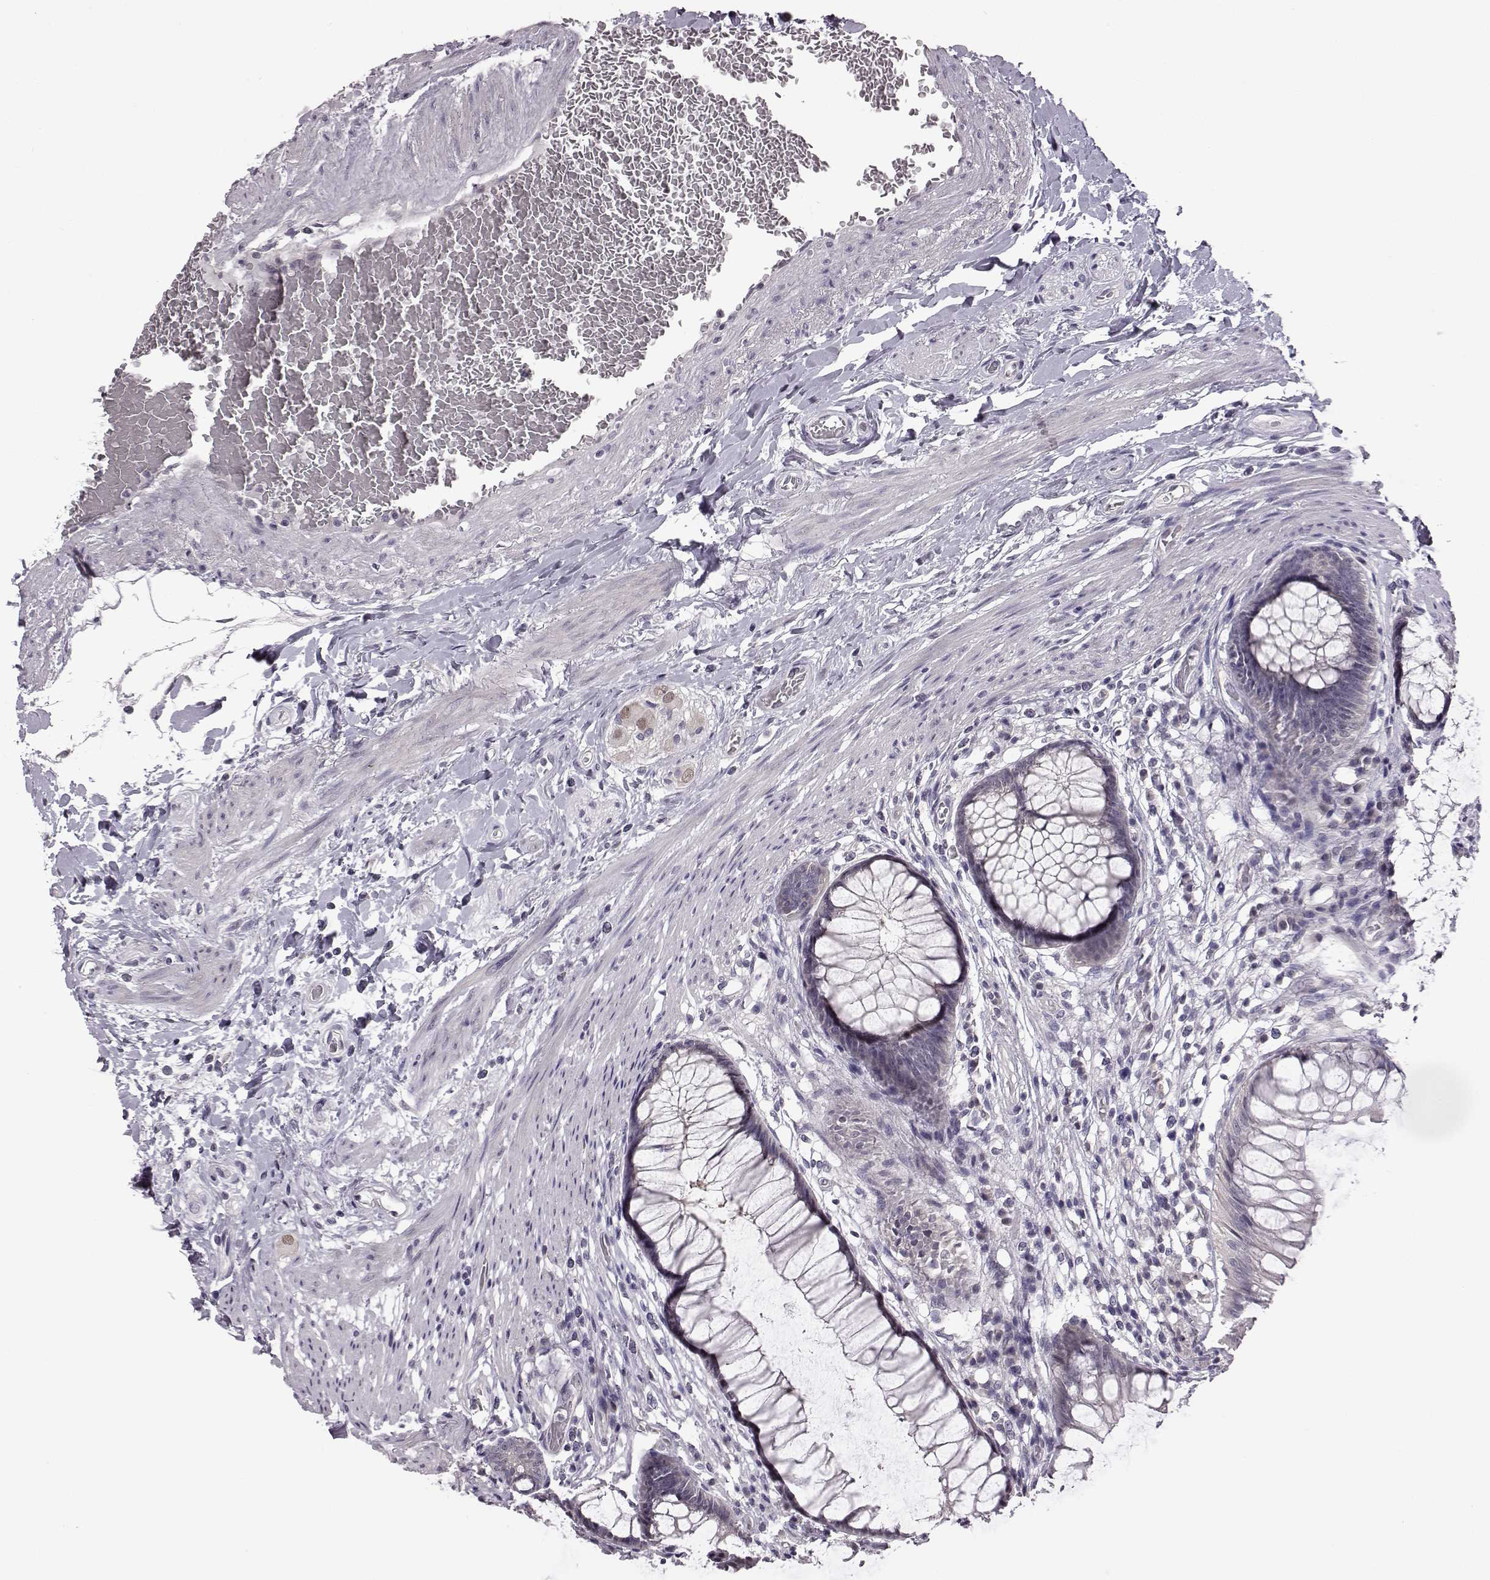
{"staining": {"intensity": "weak", "quantity": "<25%", "location": "cytoplasmic/membranous"}, "tissue": "rectum", "cell_type": "Glandular cells", "image_type": "normal", "snomed": [{"axis": "morphology", "description": "Normal tissue, NOS"}, {"axis": "topography", "description": "Smooth muscle"}, {"axis": "topography", "description": "Rectum"}], "caption": "A micrograph of rectum stained for a protein shows no brown staining in glandular cells.", "gene": "C10orf62", "patient": {"sex": "male", "age": 53}}